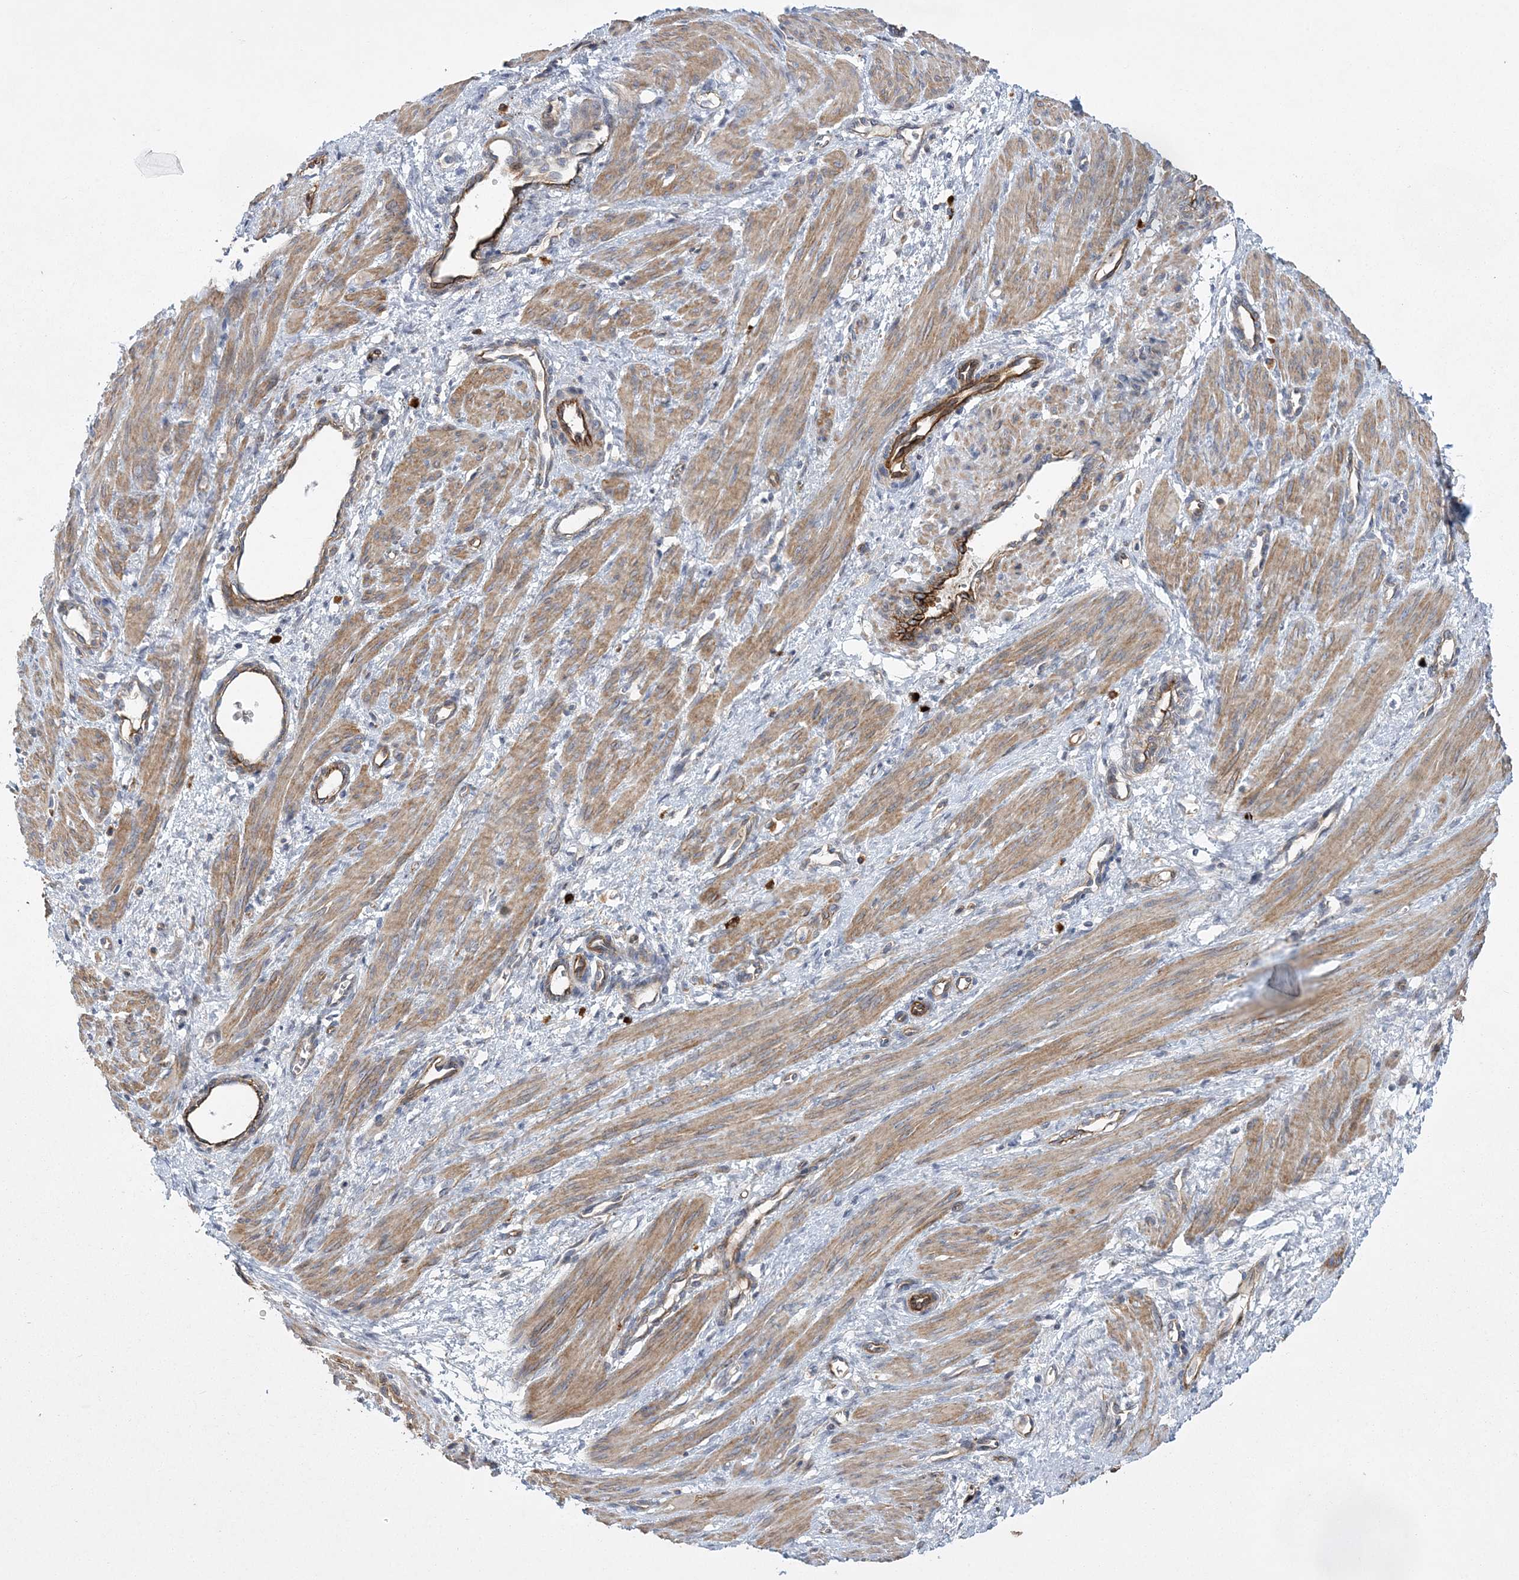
{"staining": {"intensity": "moderate", "quantity": ">75%", "location": "cytoplasmic/membranous"}, "tissue": "smooth muscle", "cell_type": "Smooth muscle cells", "image_type": "normal", "snomed": [{"axis": "morphology", "description": "Normal tissue, NOS"}, {"axis": "topography", "description": "Endometrium"}], "caption": "Immunohistochemical staining of normal smooth muscle exhibits >75% levels of moderate cytoplasmic/membranous protein positivity in about >75% of smooth muscle cells.", "gene": "CALN1", "patient": {"sex": "female", "age": 33}}